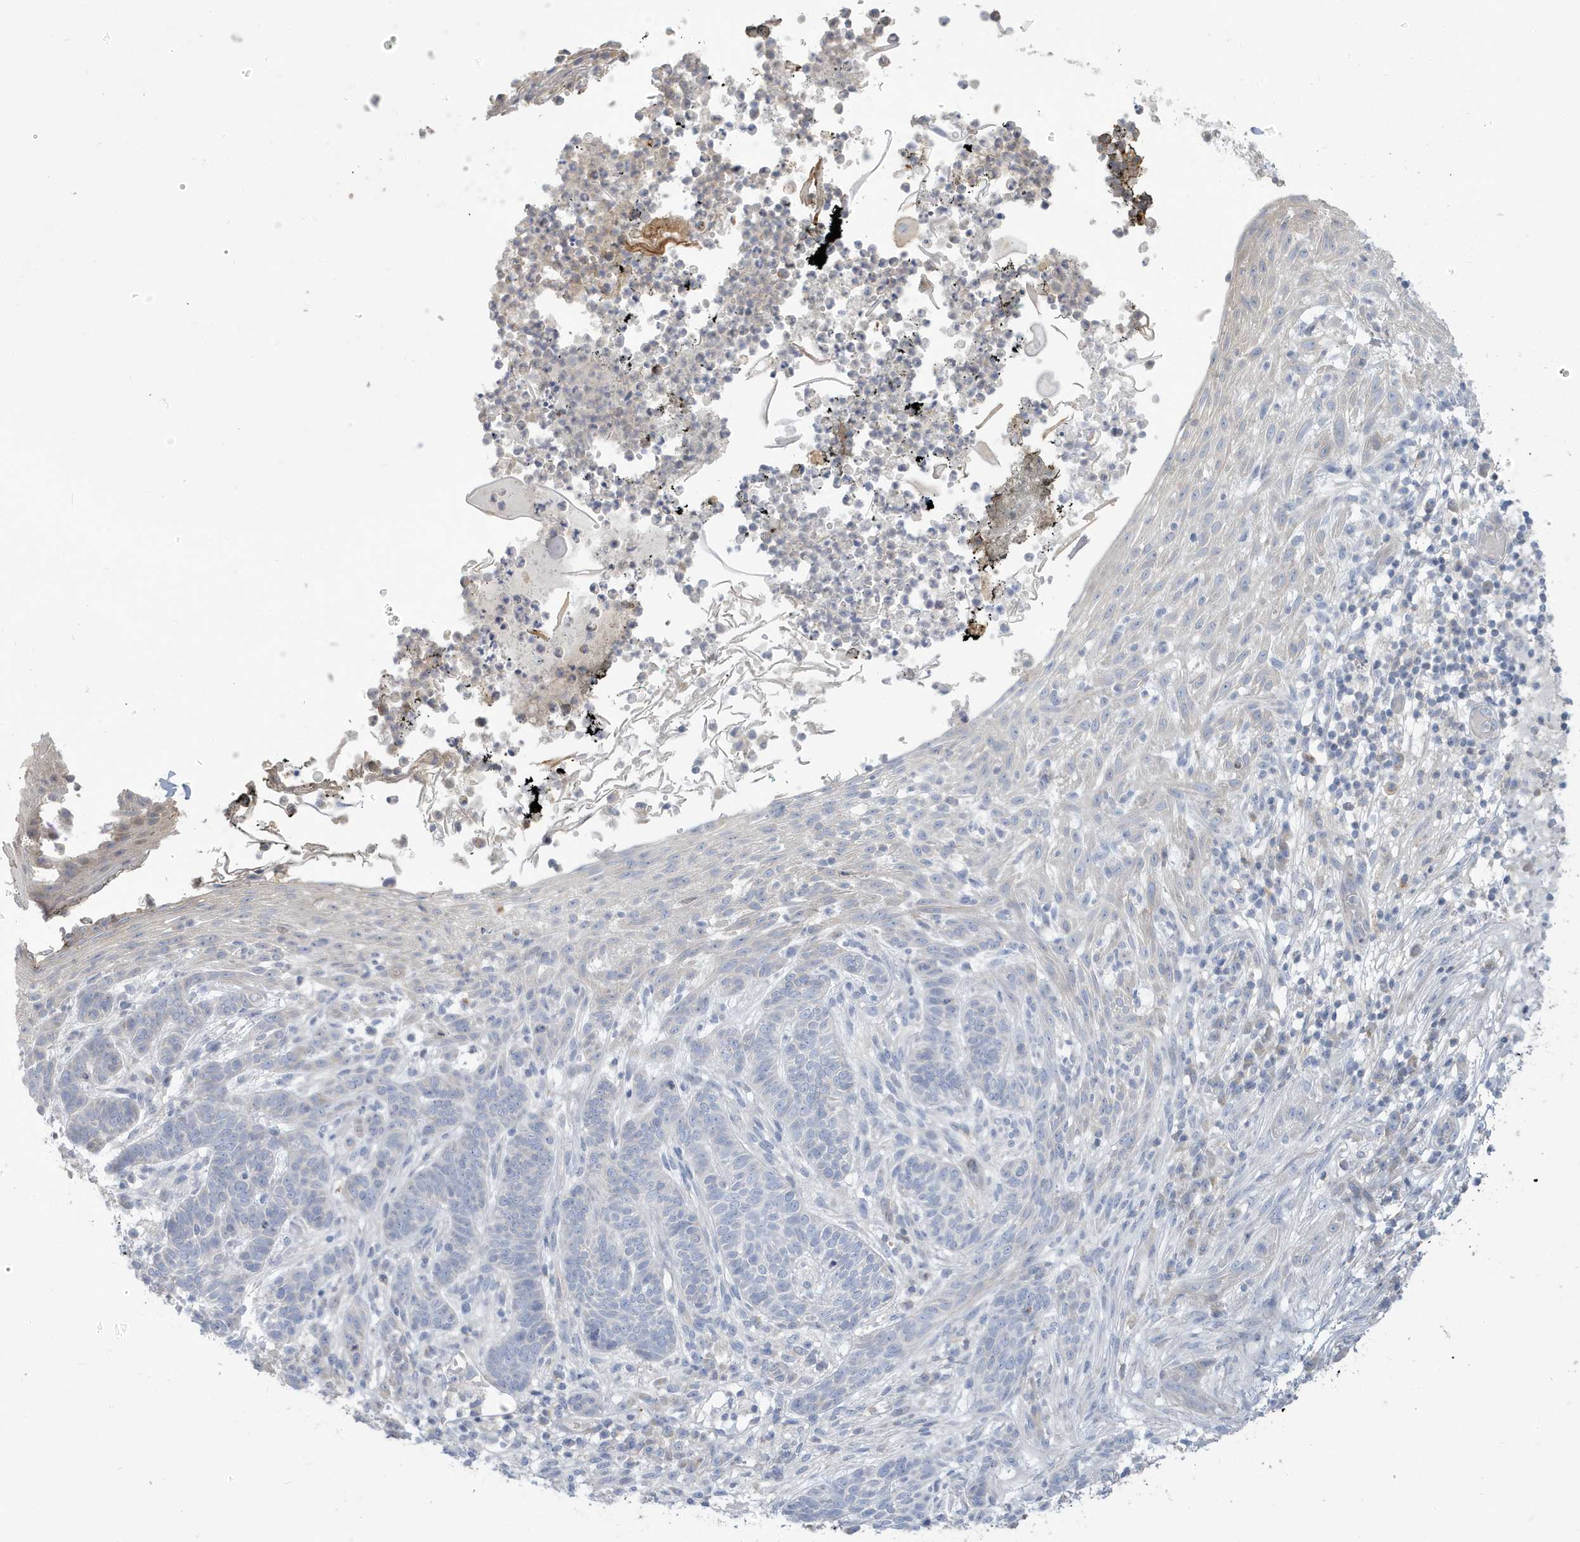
{"staining": {"intensity": "negative", "quantity": "none", "location": "none"}, "tissue": "skin cancer", "cell_type": "Tumor cells", "image_type": "cancer", "snomed": [{"axis": "morphology", "description": "Normal tissue, NOS"}, {"axis": "morphology", "description": "Basal cell carcinoma"}, {"axis": "topography", "description": "Skin"}], "caption": "The histopathology image reveals no significant staining in tumor cells of basal cell carcinoma (skin).", "gene": "ATP13A5", "patient": {"sex": "male", "age": 64}}